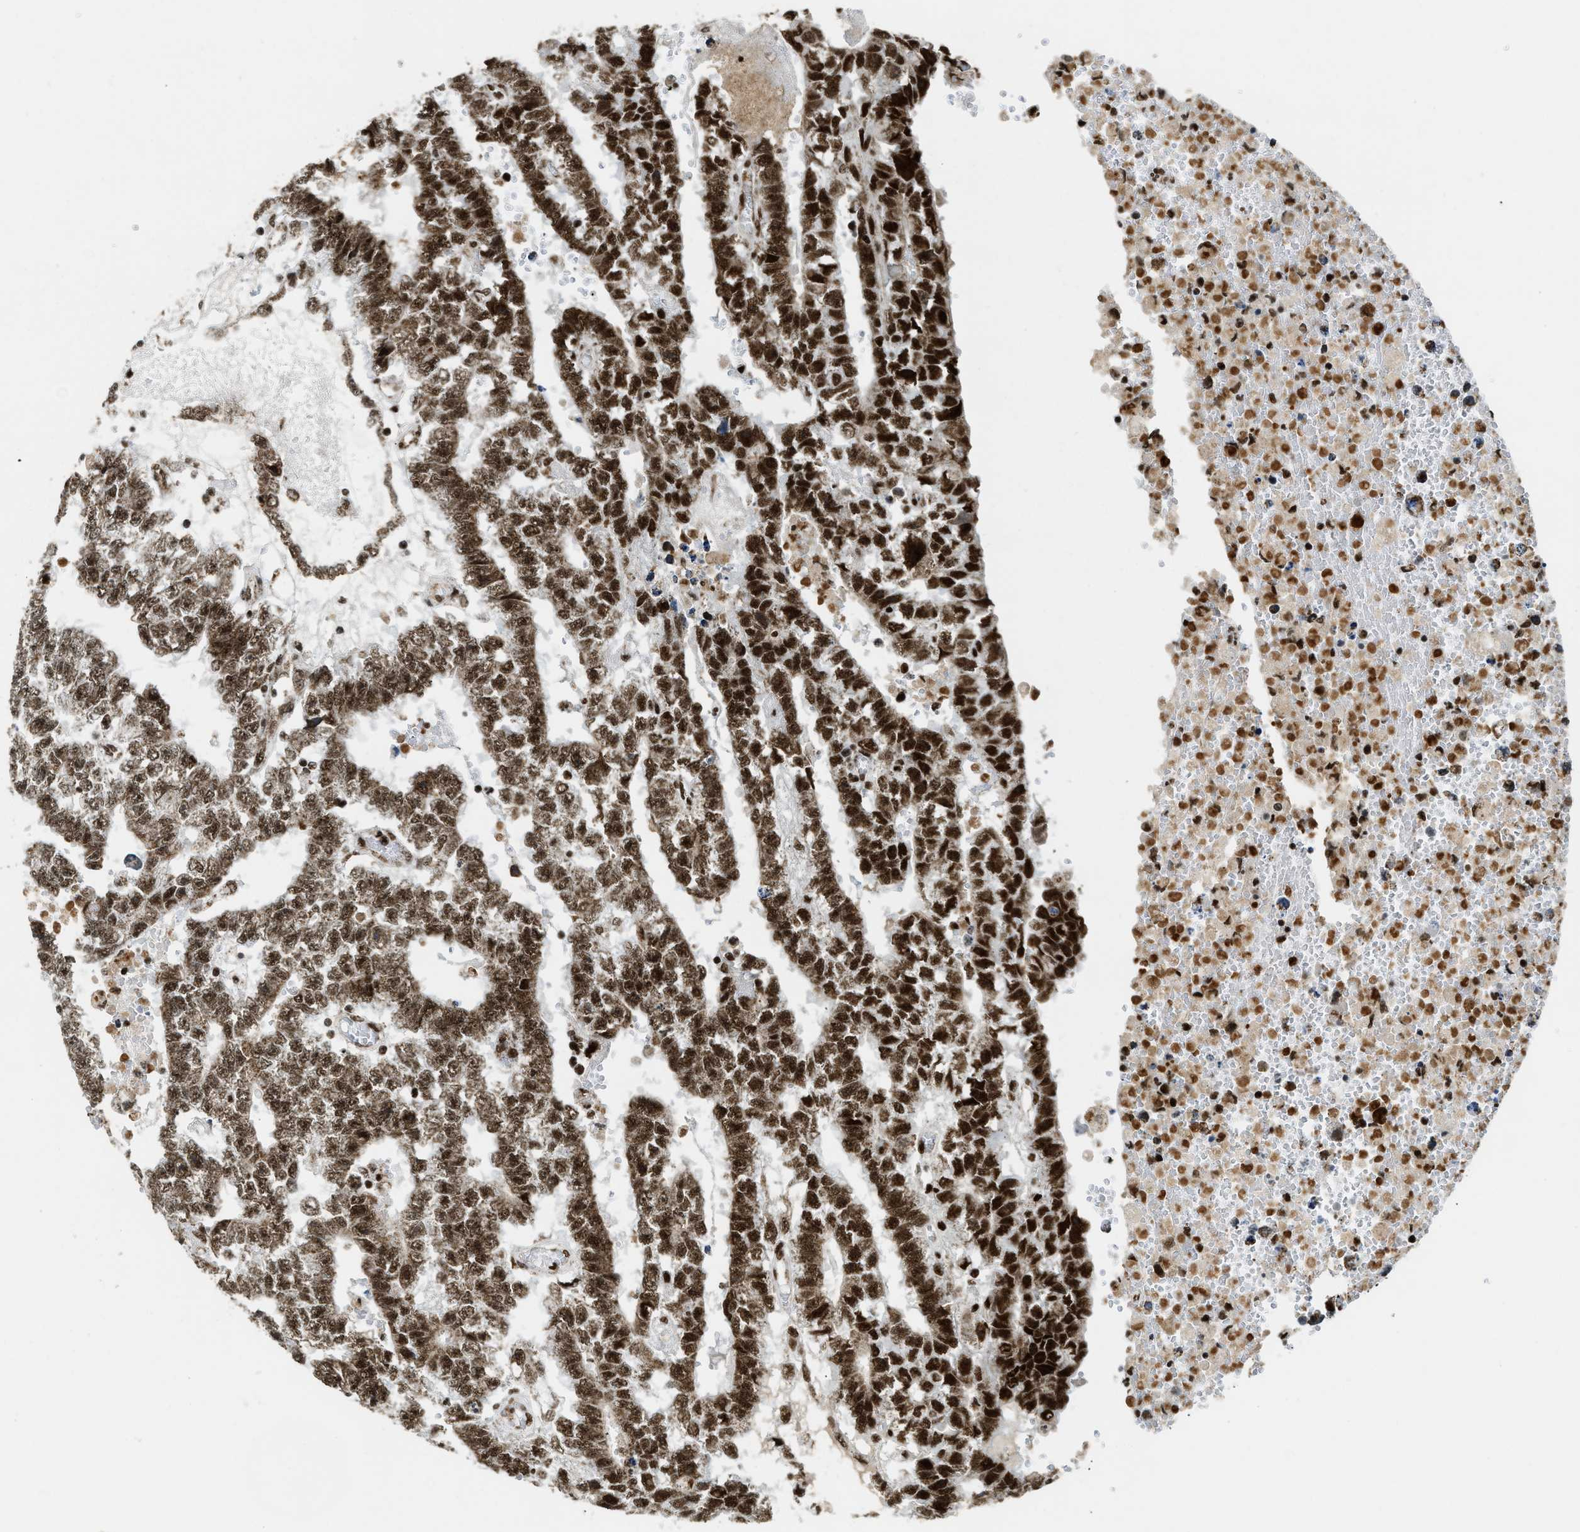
{"staining": {"intensity": "strong", "quantity": ">75%", "location": "nuclear"}, "tissue": "testis cancer", "cell_type": "Tumor cells", "image_type": "cancer", "snomed": [{"axis": "morphology", "description": "Carcinoma, Embryonal, NOS"}, {"axis": "topography", "description": "Testis"}], "caption": "Testis embryonal carcinoma stained for a protein reveals strong nuclear positivity in tumor cells.", "gene": "GABPB1", "patient": {"sex": "male", "age": 25}}